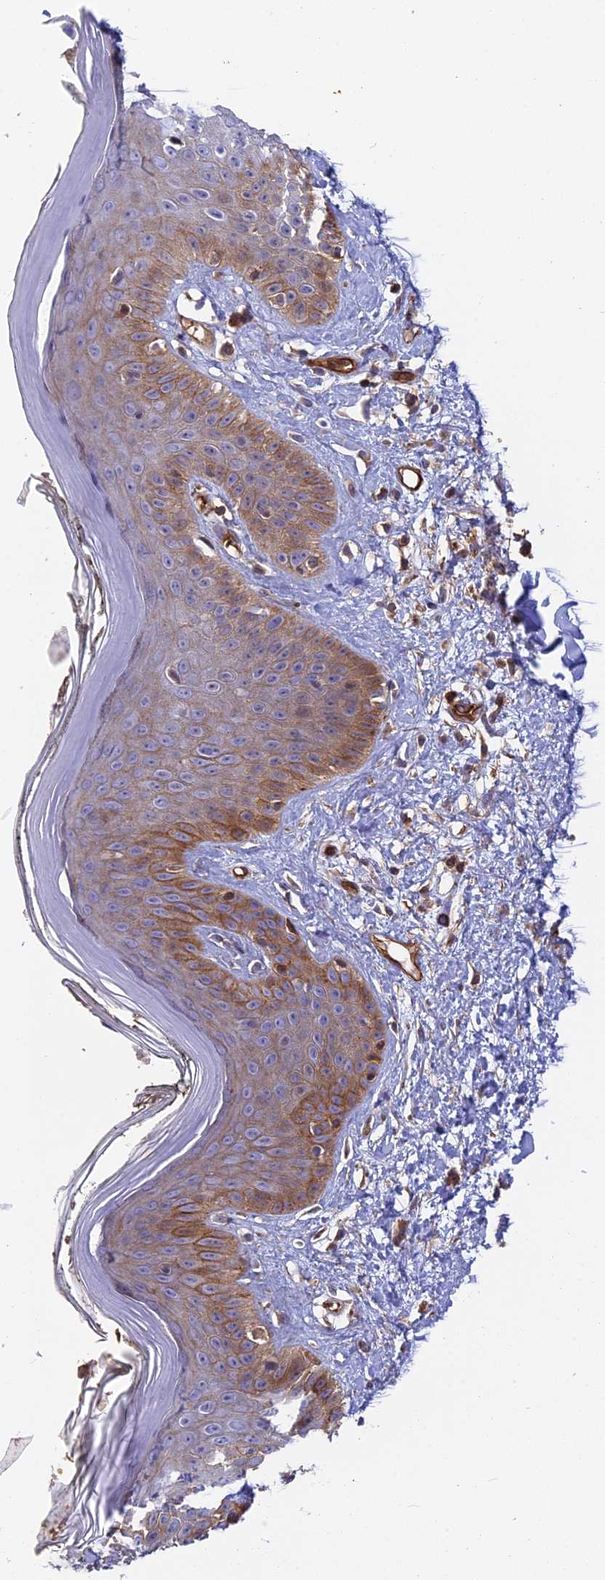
{"staining": {"intensity": "moderate", "quantity": ">75%", "location": "cytoplasmic/membranous"}, "tissue": "skin", "cell_type": "Fibroblasts", "image_type": "normal", "snomed": [{"axis": "morphology", "description": "Normal tissue, NOS"}, {"axis": "topography", "description": "Skin"}], "caption": "Immunohistochemistry staining of normal skin, which demonstrates medium levels of moderate cytoplasmic/membranous expression in approximately >75% of fibroblasts indicating moderate cytoplasmic/membranous protein staining. The staining was performed using DAB (brown) for protein detection and nuclei were counterstained in hematoxylin (blue).", "gene": "CNBD2", "patient": {"sex": "female", "age": 64}}